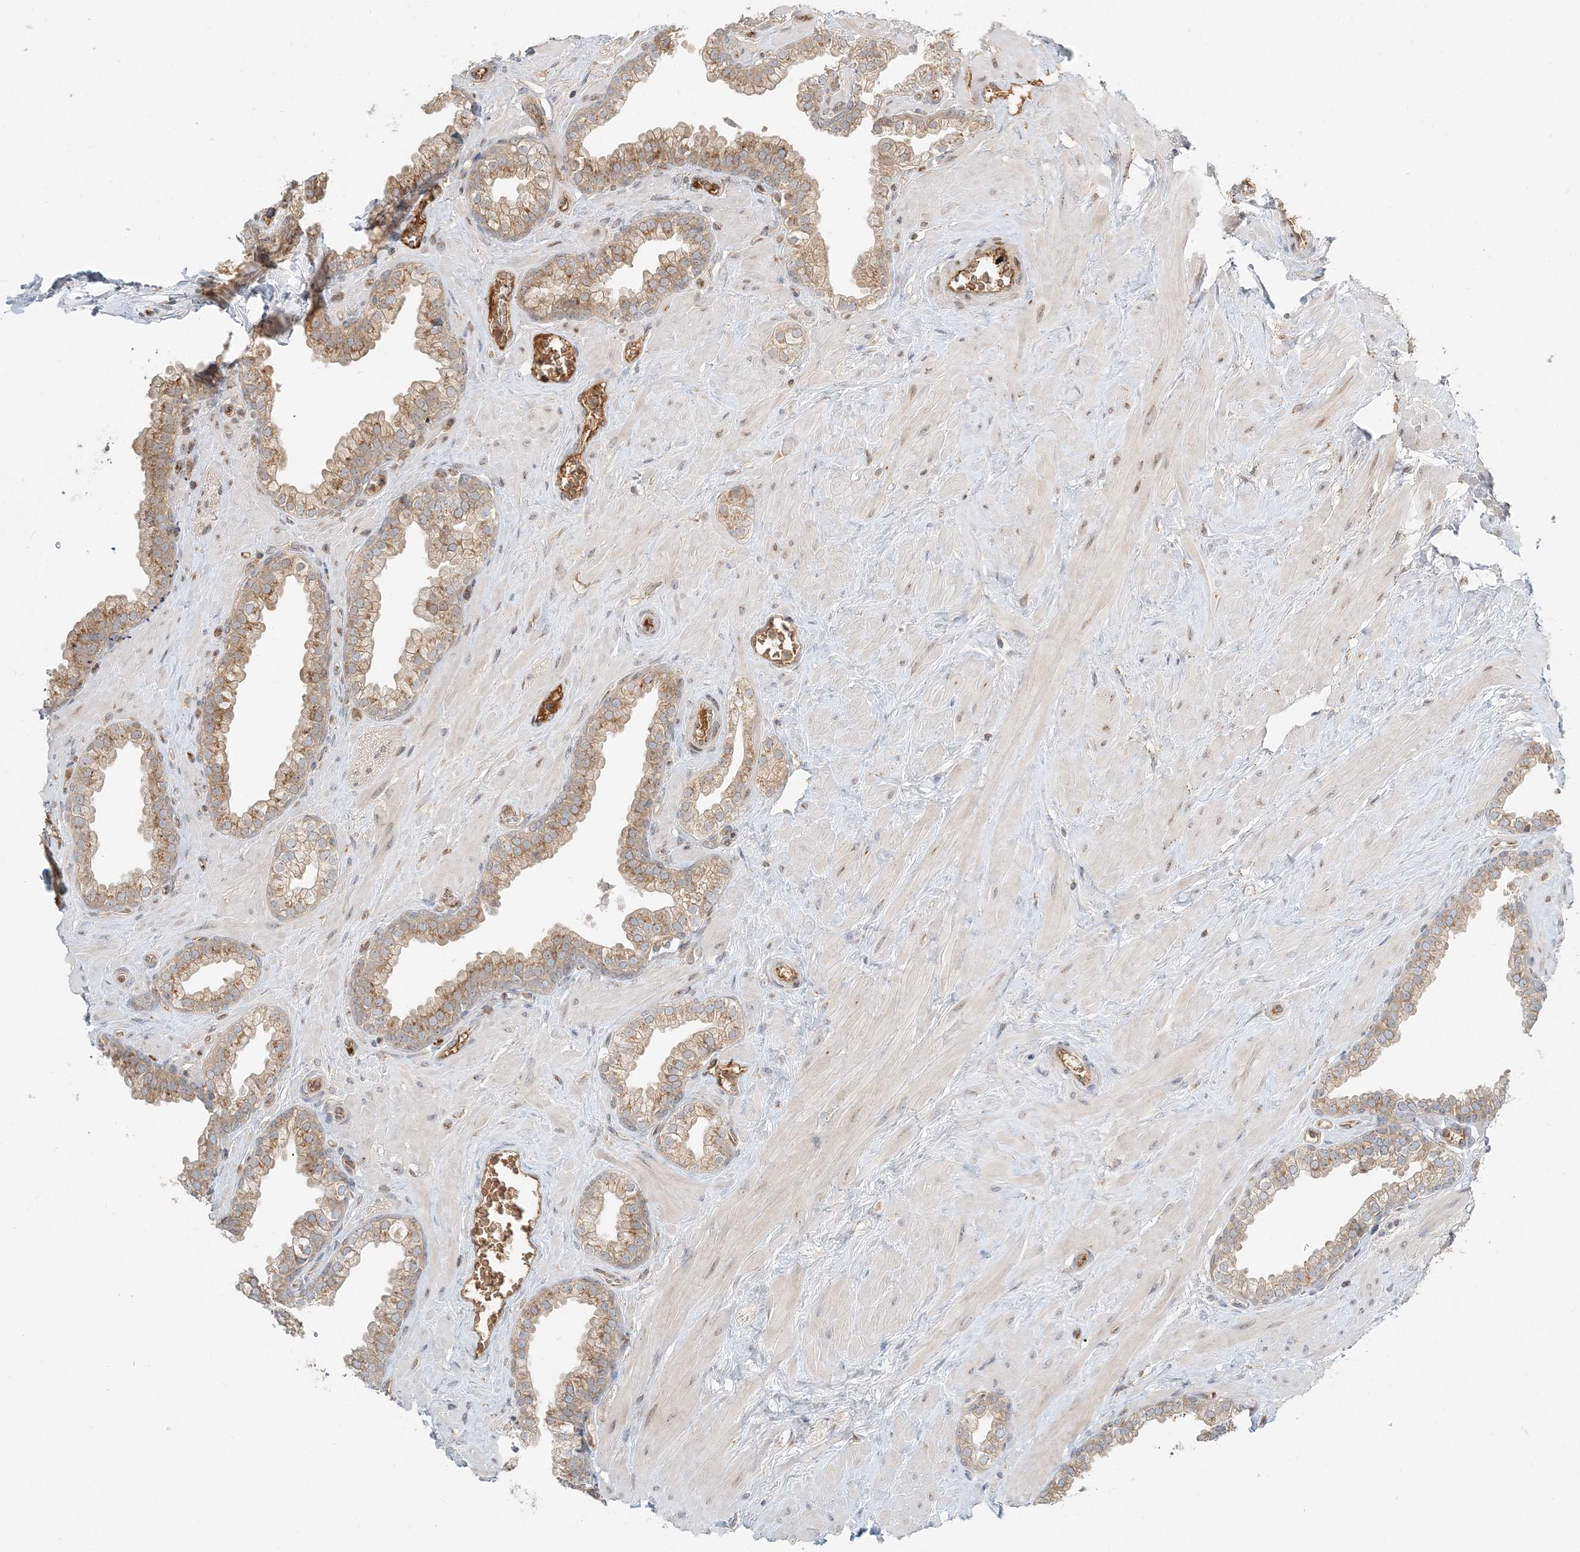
{"staining": {"intensity": "moderate", "quantity": "25%-75%", "location": "cytoplasmic/membranous"}, "tissue": "prostate", "cell_type": "Glandular cells", "image_type": "normal", "snomed": [{"axis": "morphology", "description": "Normal tissue, NOS"}, {"axis": "morphology", "description": "Urothelial carcinoma, Low grade"}, {"axis": "topography", "description": "Urinary bladder"}, {"axis": "topography", "description": "Prostate"}], "caption": "Immunohistochemical staining of unremarkable human prostate exhibits 25%-75% levels of moderate cytoplasmic/membranous protein staining in approximately 25%-75% of glandular cells. The protein of interest is stained brown, and the nuclei are stained in blue (DAB (3,3'-diaminobenzidine) IHC with brightfield microscopy, high magnification).", "gene": "AP1AR", "patient": {"sex": "male", "age": 60}}